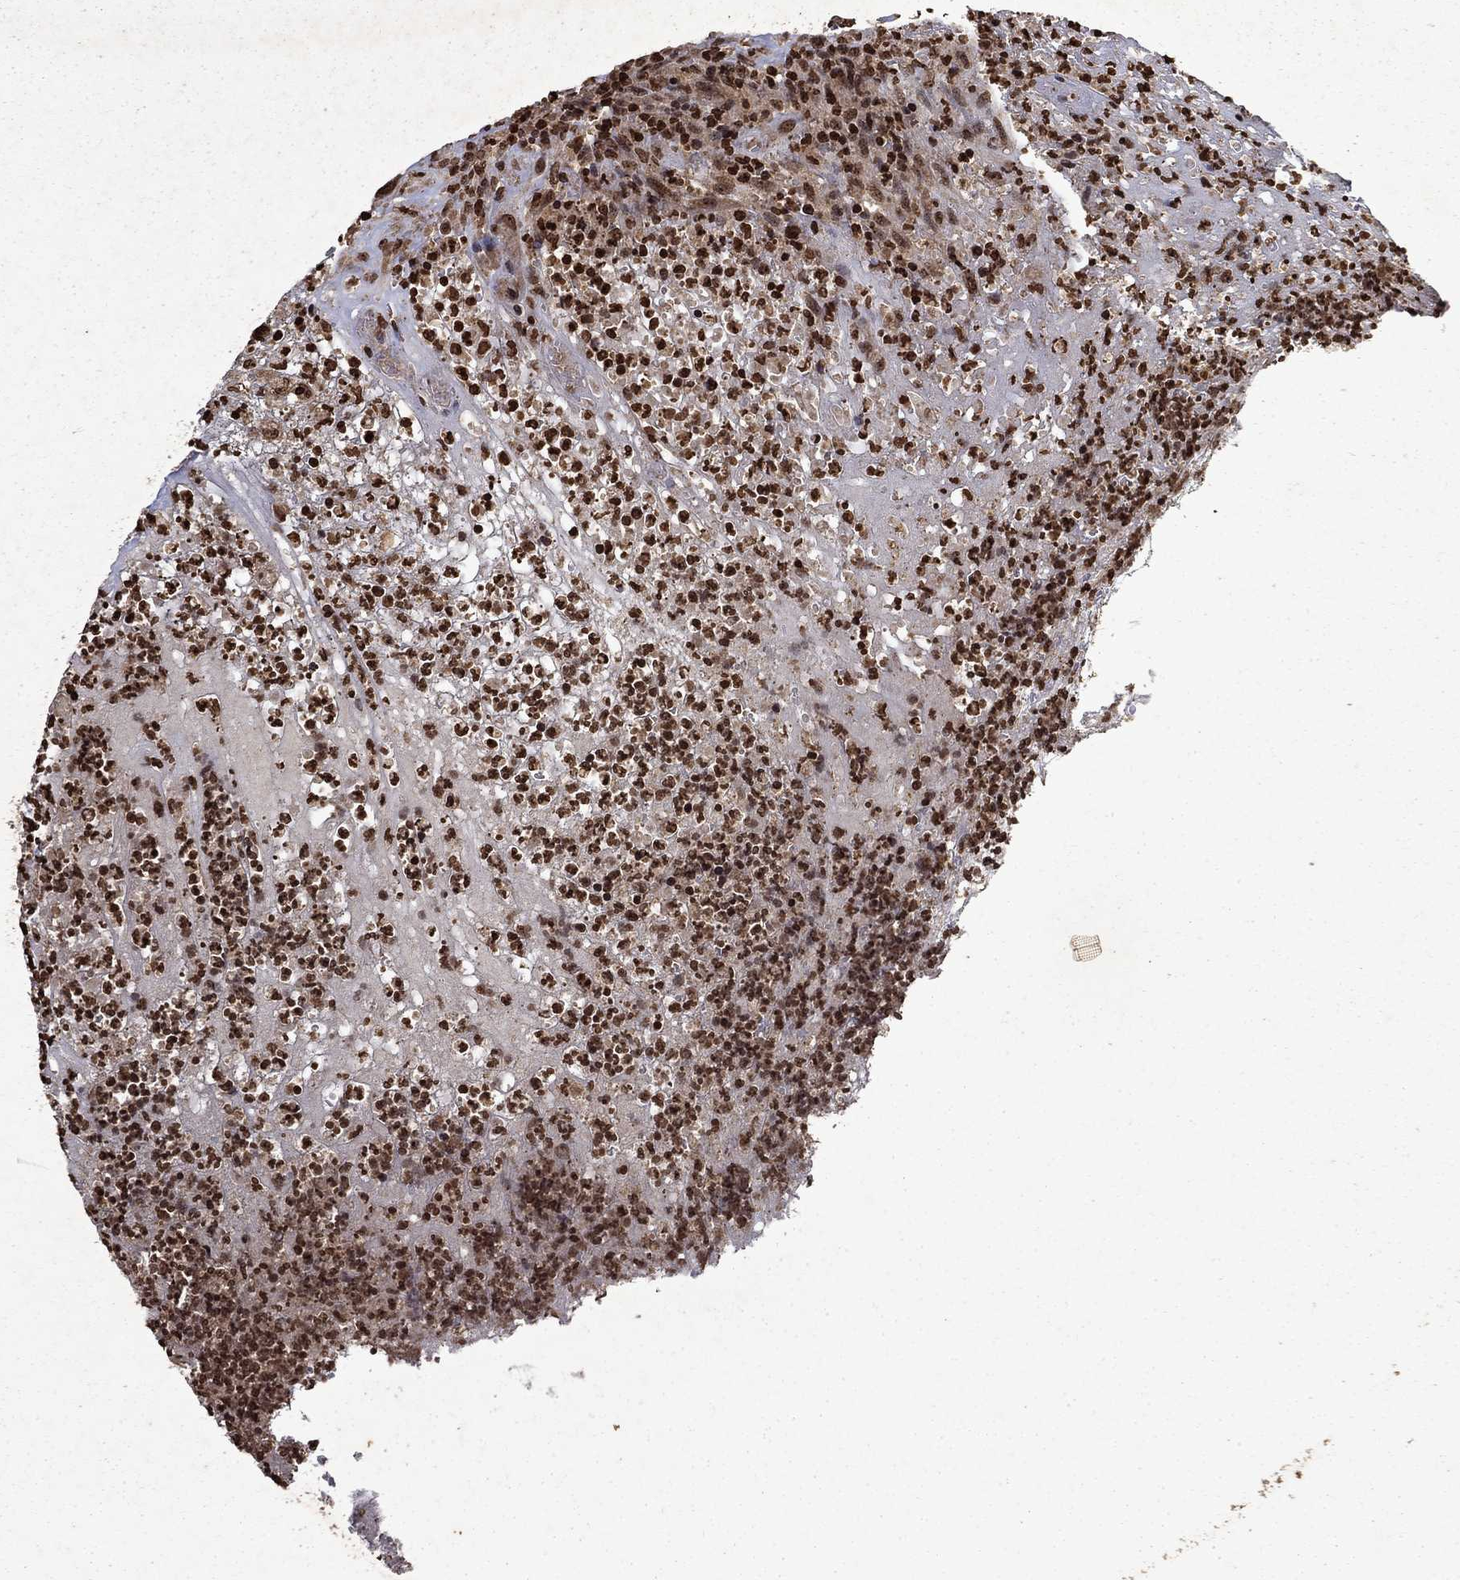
{"staining": {"intensity": "strong", "quantity": ">75%", "location": "nuclear"}, "tissue": "colorectal cancer", "cell_type": "Tumor cells", "image_type": "cancer", "snomed": [{"axis": "morphology", "description": "Adenocarcinoma, NOS"}, {"axis": "topography", "description": "Colon"}], "caption": "Protein staining shows strong nuclear positivity in approximately >75% of tumor cells in colorectal cancer. The staining was performed using DAB to visualize the protein expression in brown, while the nuclei were stained in blue with hematoxylin (Magnification: 20x).", "gene": "PIN4", "patient": {"sex": "female", "age": 75}}